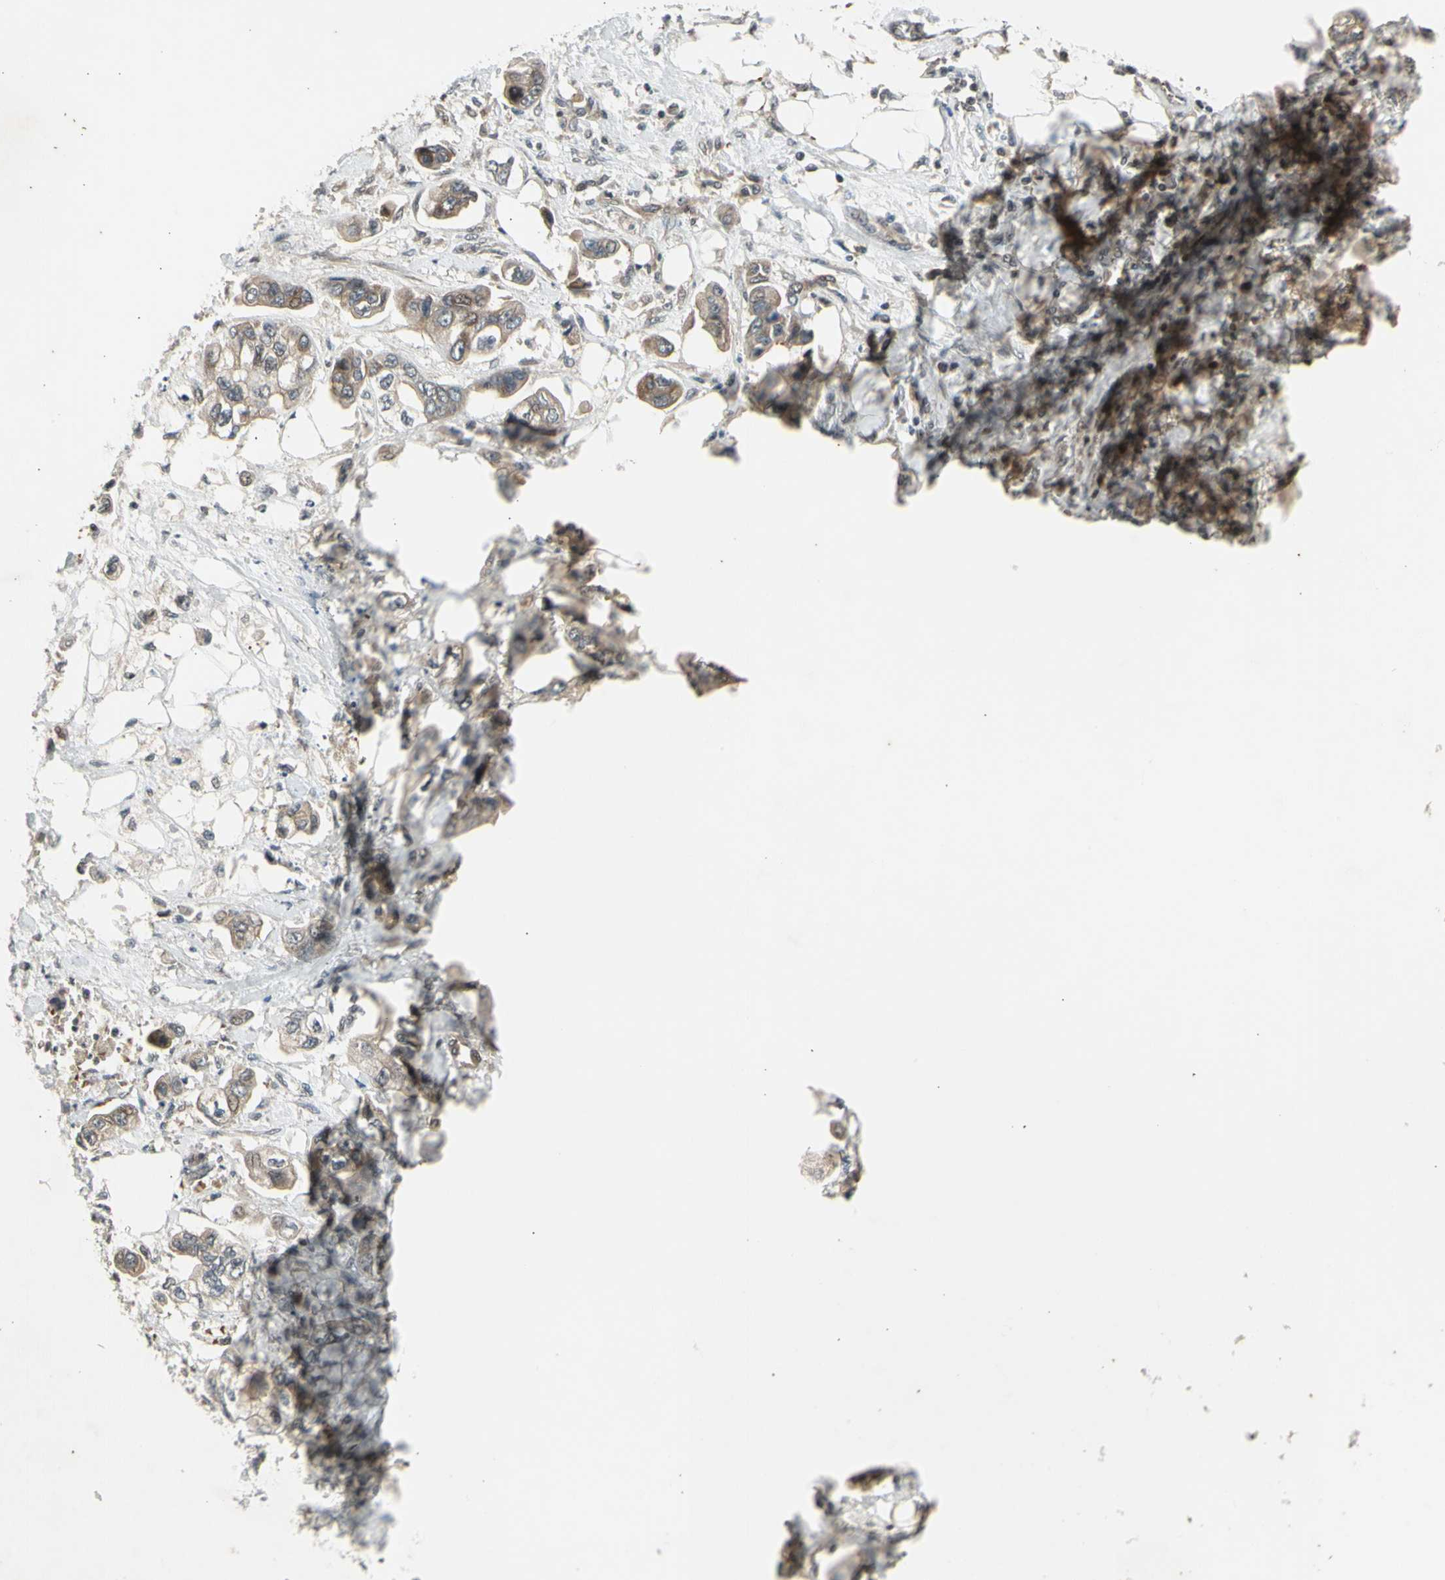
{"staining": {"intensity": "weak", "quantity": ">75%", "location": "cytoplasmic/membranous"}, "tissue": "stomach cancer", "cell_type": "Tumor cells", "image_type": "cancer", "snomed": [{"axis": "morphology", "description": "Adenocarcinoma, NOS"}, {"axis": "topography", "description": "Stomach"}], "caption": "This is a photomicrograph of immunohistochemistry staining of adenocarcinoma (stomach), which shows weak staining in the cytoplasmic/membranous of tumor cells.", "gene": "EFNB2", "patient": {"sex": "male", "age": 62}}